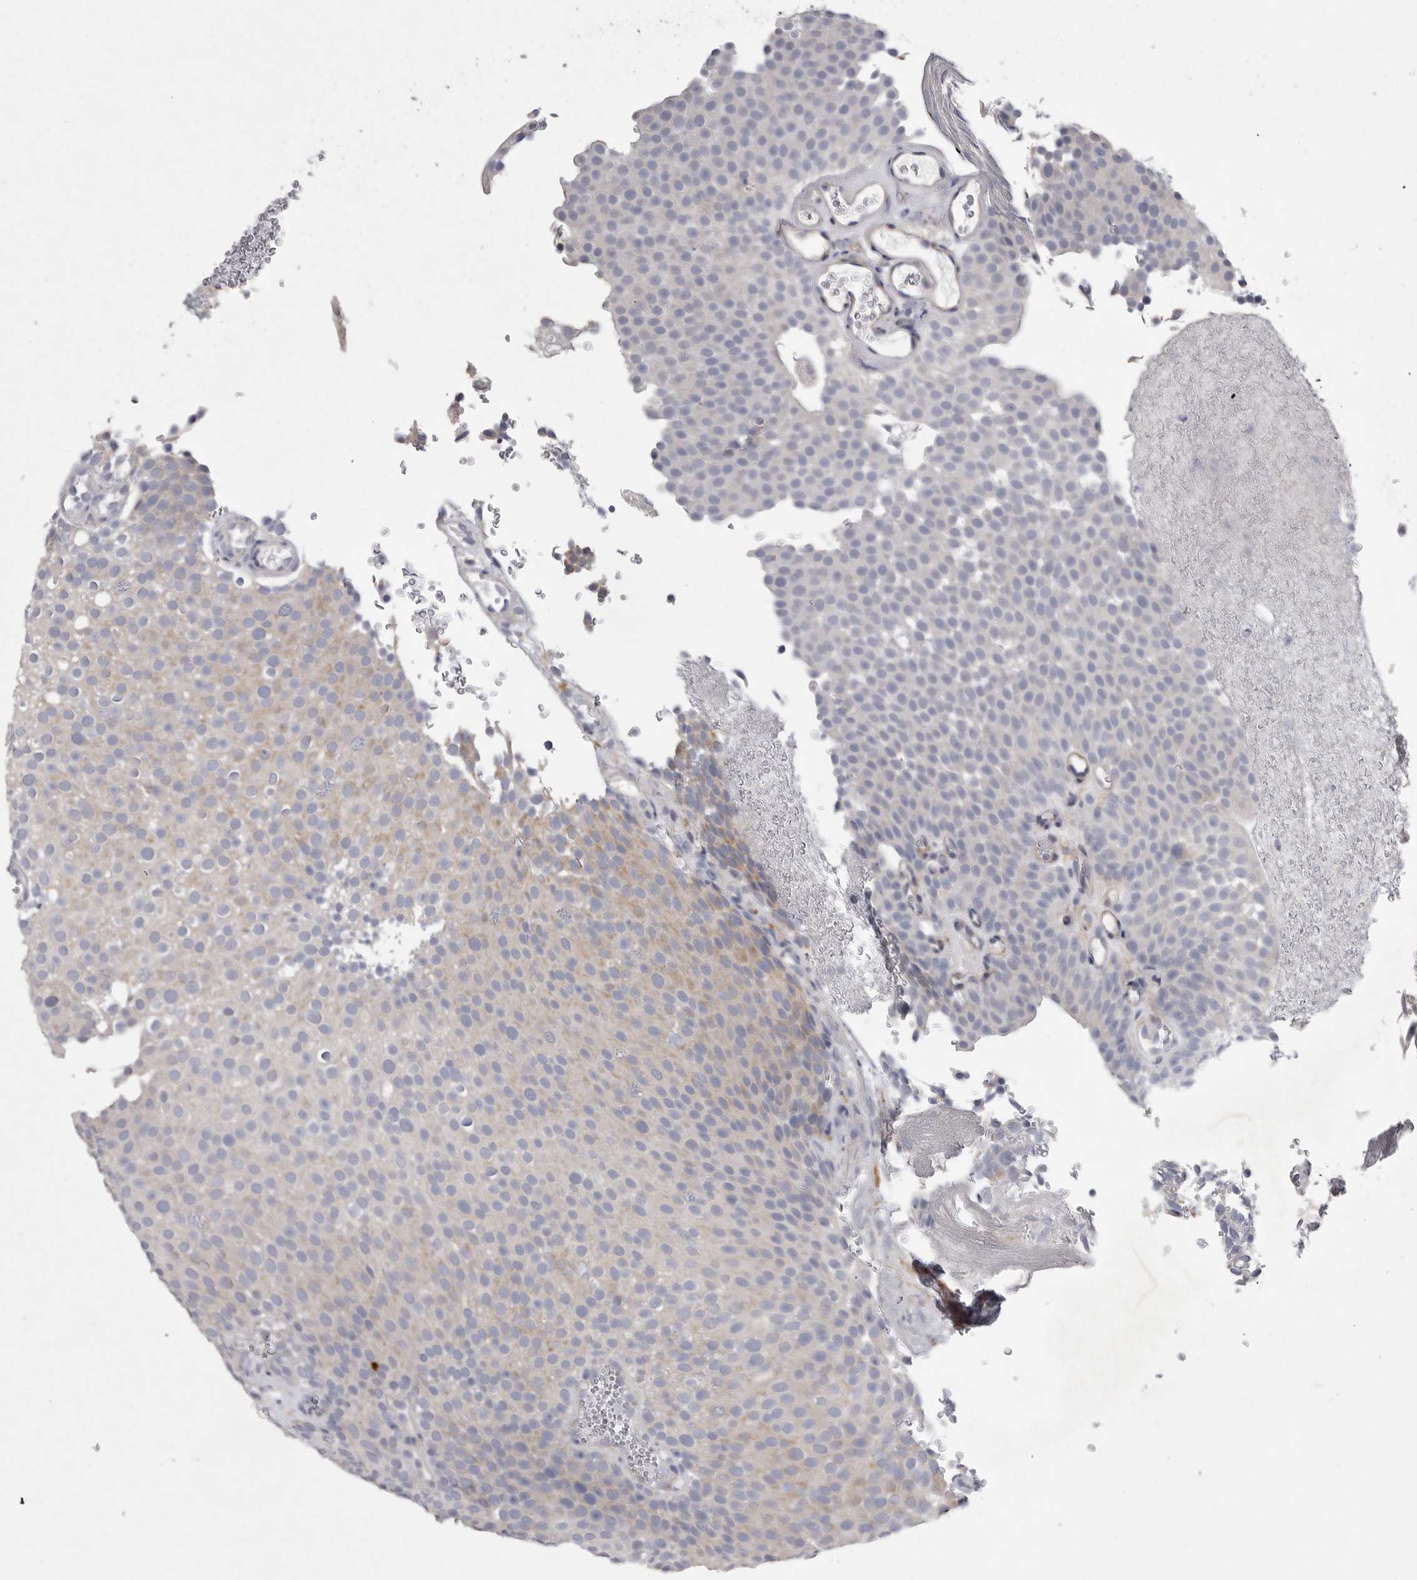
{"staining": {"intensity": "weak", "quantity": "<25%", "location": "cytoplasmic/membranous"}, "tissue": "urothelial cancer", "cell_type": "Tumor cells", "image_type": "cancer", "snomed": [{"axis": "morphology", "description": "Urothelial carcinoma, Low grade"}, {"axis": "topography", "description": "Urinary bladder"}], "caption": "An image of urothelial cancer stained for a protein demonstrates no brown staining in tumor cells. (DAB IHC with hematoxylin counter stain).", "gene": "EDEM3", "patient": {"sex": "male", "age": 78}}